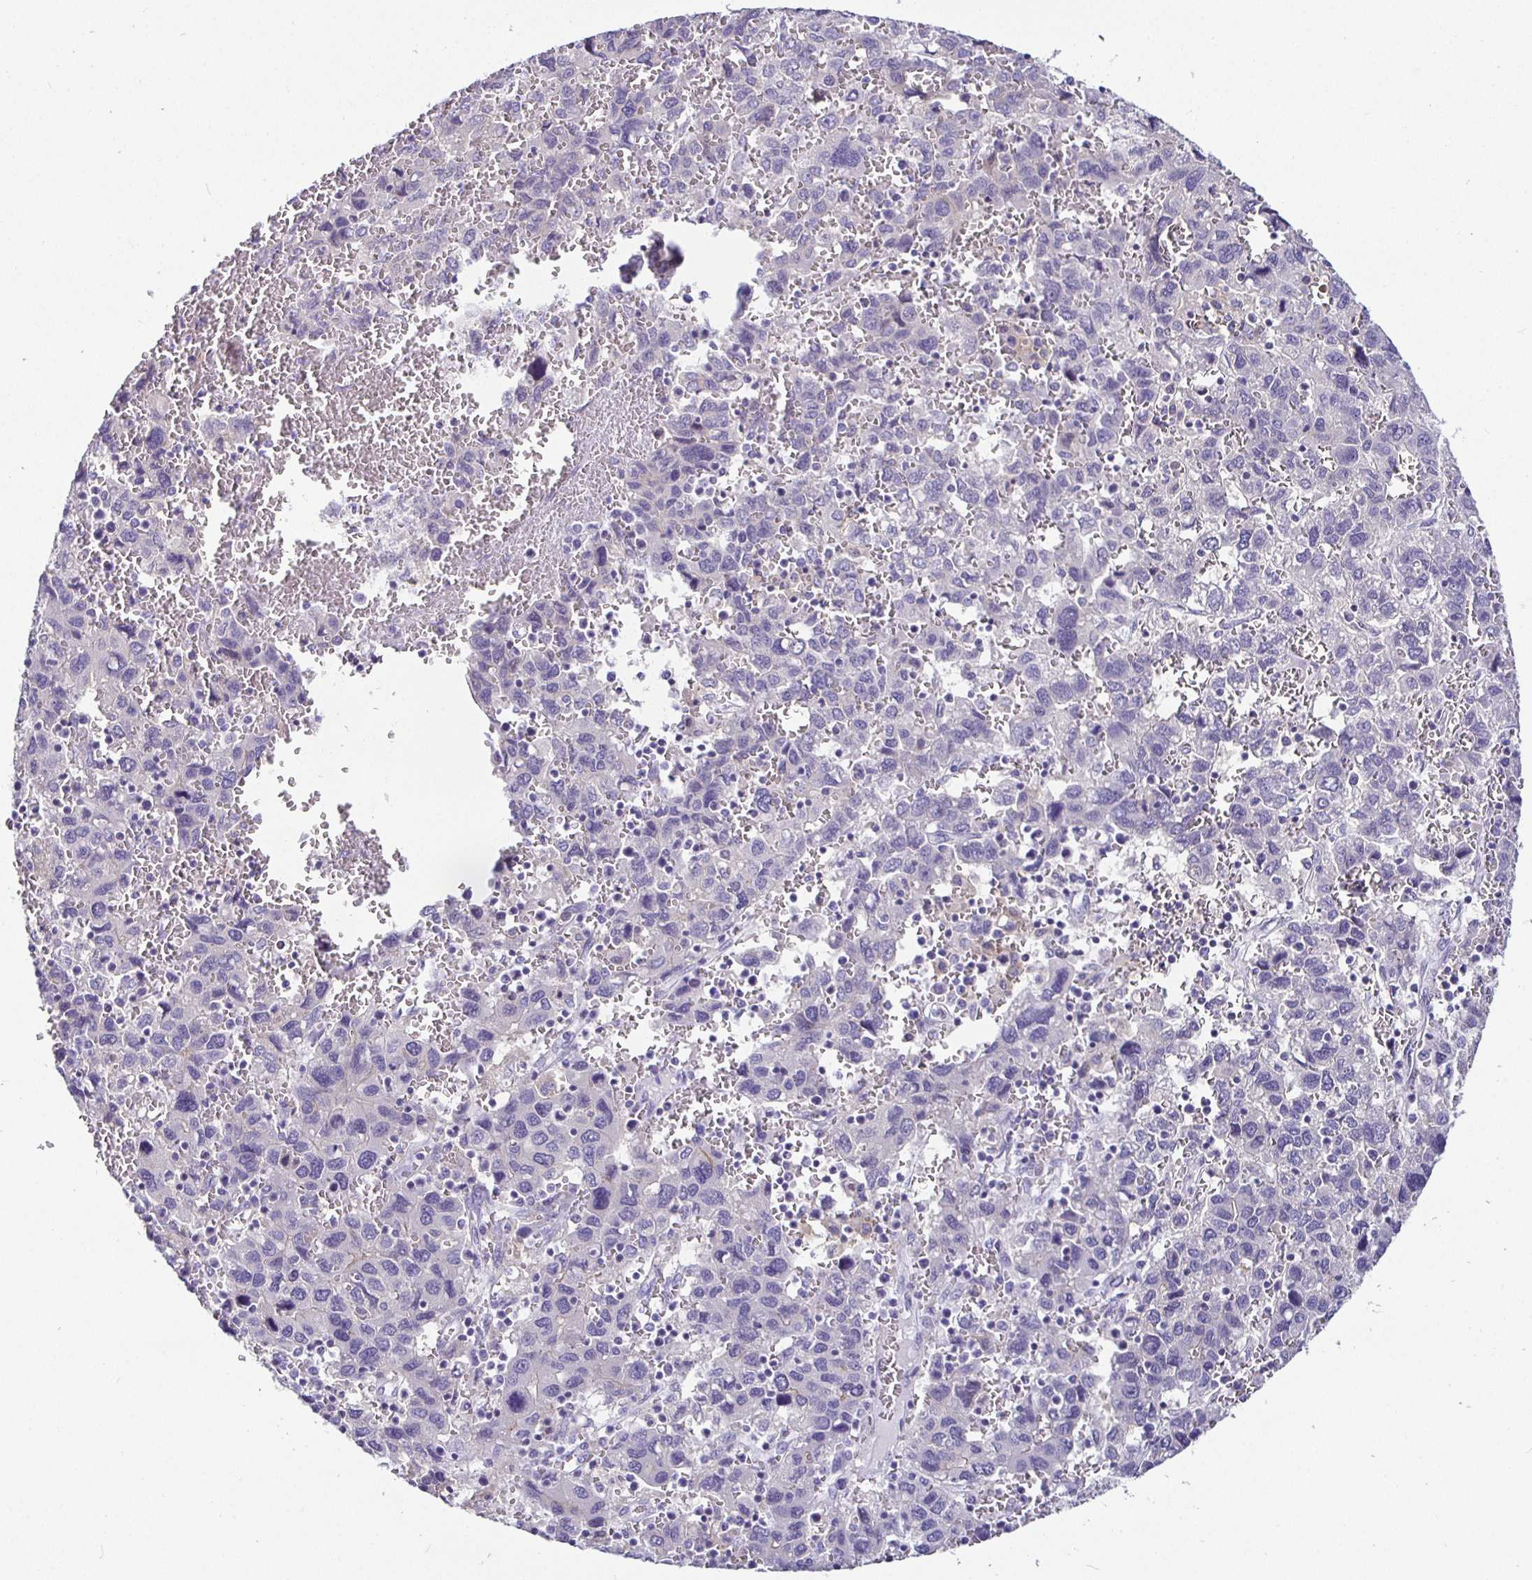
{"staining": {"intensity": "negative", "quantity": "none", "location": "none"}, "tissue": "liver cancer", "cell_type": "Tumor cells", "image_type": "cancer", "snomed": [{"axis": "morphology", "description": "Carcinoma, Hepatocellular, NOS"}, {"axis": "topography", "description": "Liver"}], "caption": "Immunohistochemistry (IHC) of liver hepatocellular carcinoma reveals no positivity in tumor cells.", "gene": "SIRPA", "patient": {"sex": "male", "age": 69}}